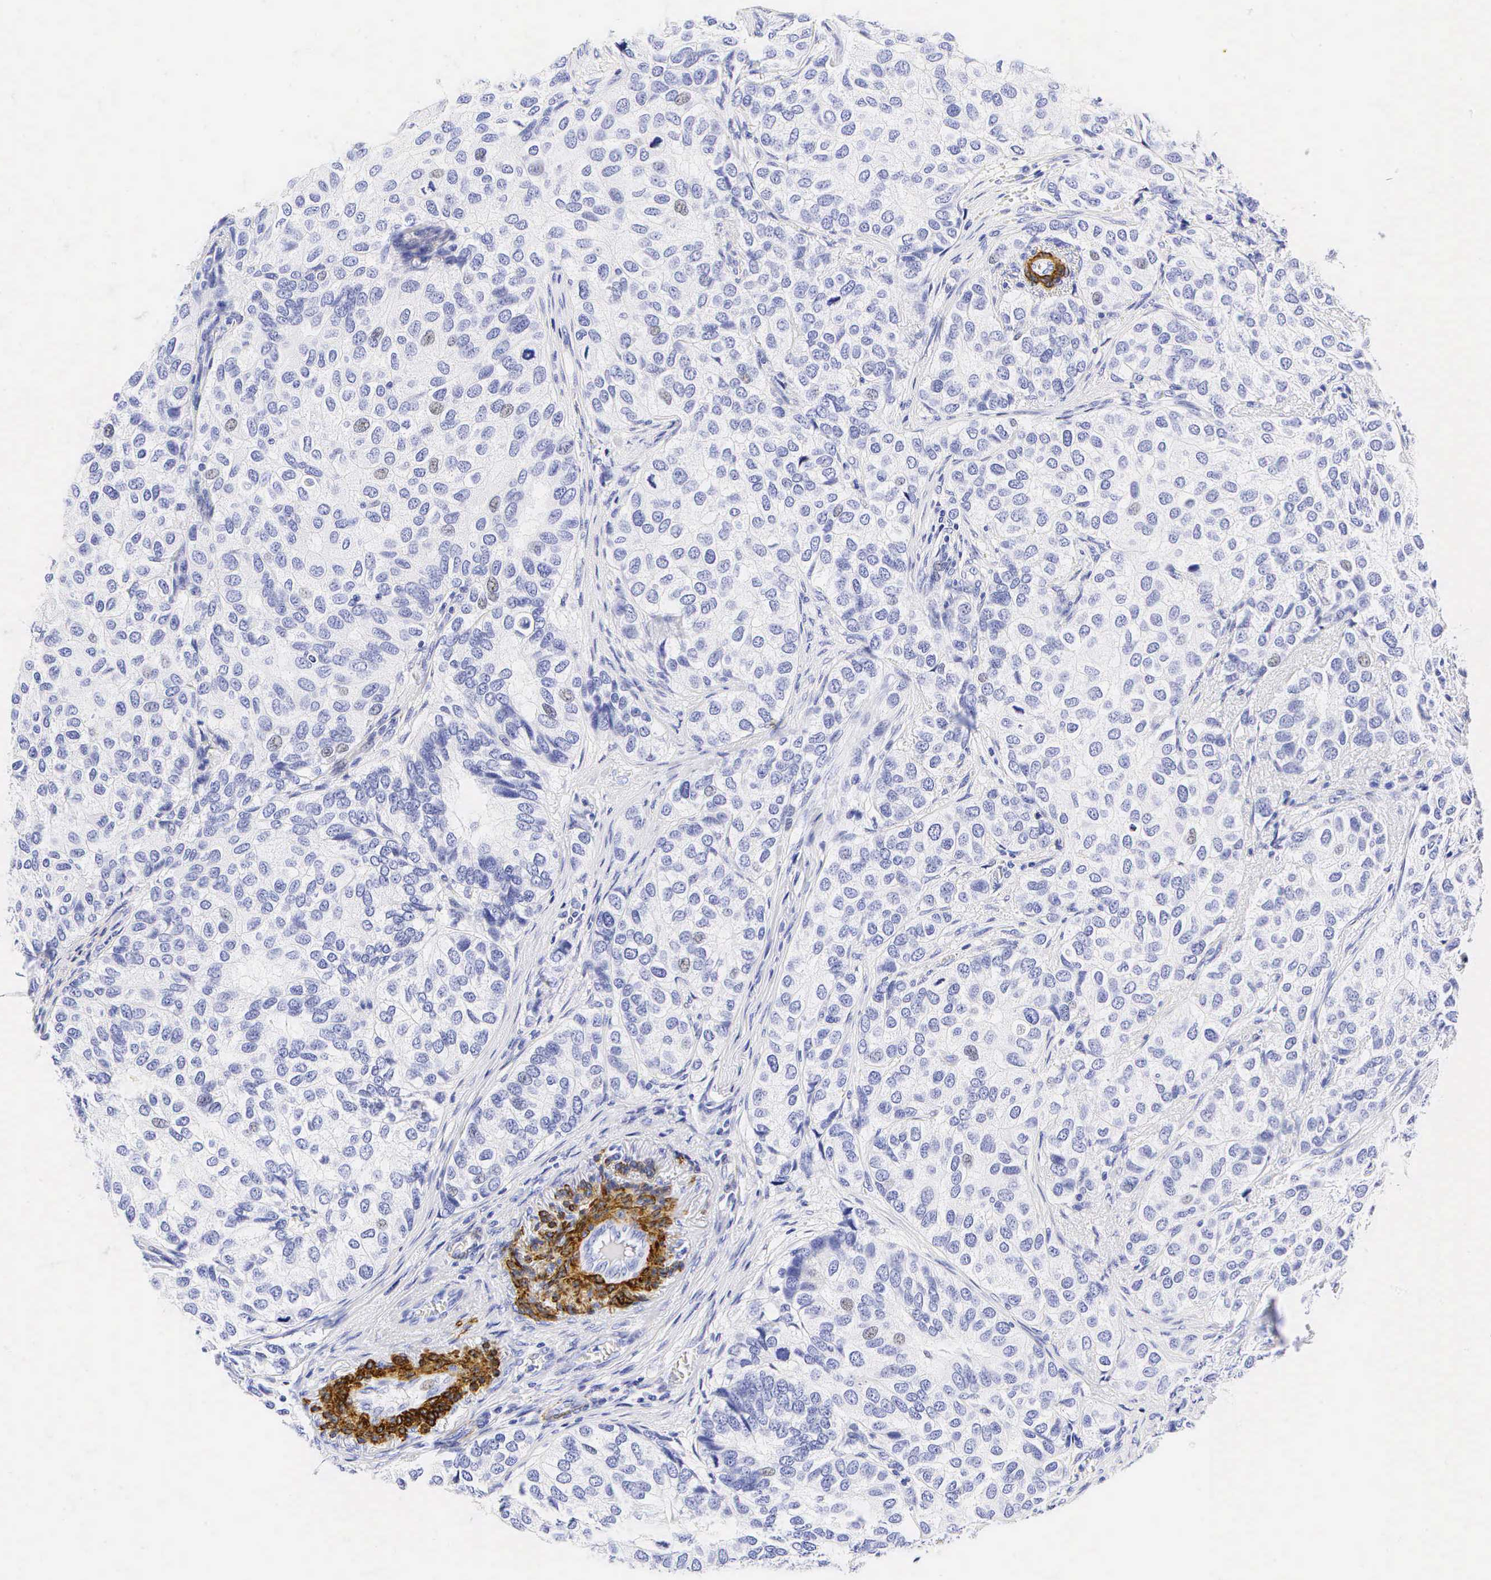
{"staining": {"intensity": "negative", "quantity": "none", "location": "none"}, "tissue": "breast cancer", "cell_type": "Tumor cells", "image_type": "cancer", "snomed": [{"axis": "morphology", "description": "Duct carcinoma"}, {"axis": "topography", "description": "Breast"}], "caption": "Protein analysis of breast cancer (infiltrating ductal carcinoma) exhibits no significant expression in tumor cells.", "gene": "CALD1", "patient": {"sex": "female", "age": 68}}